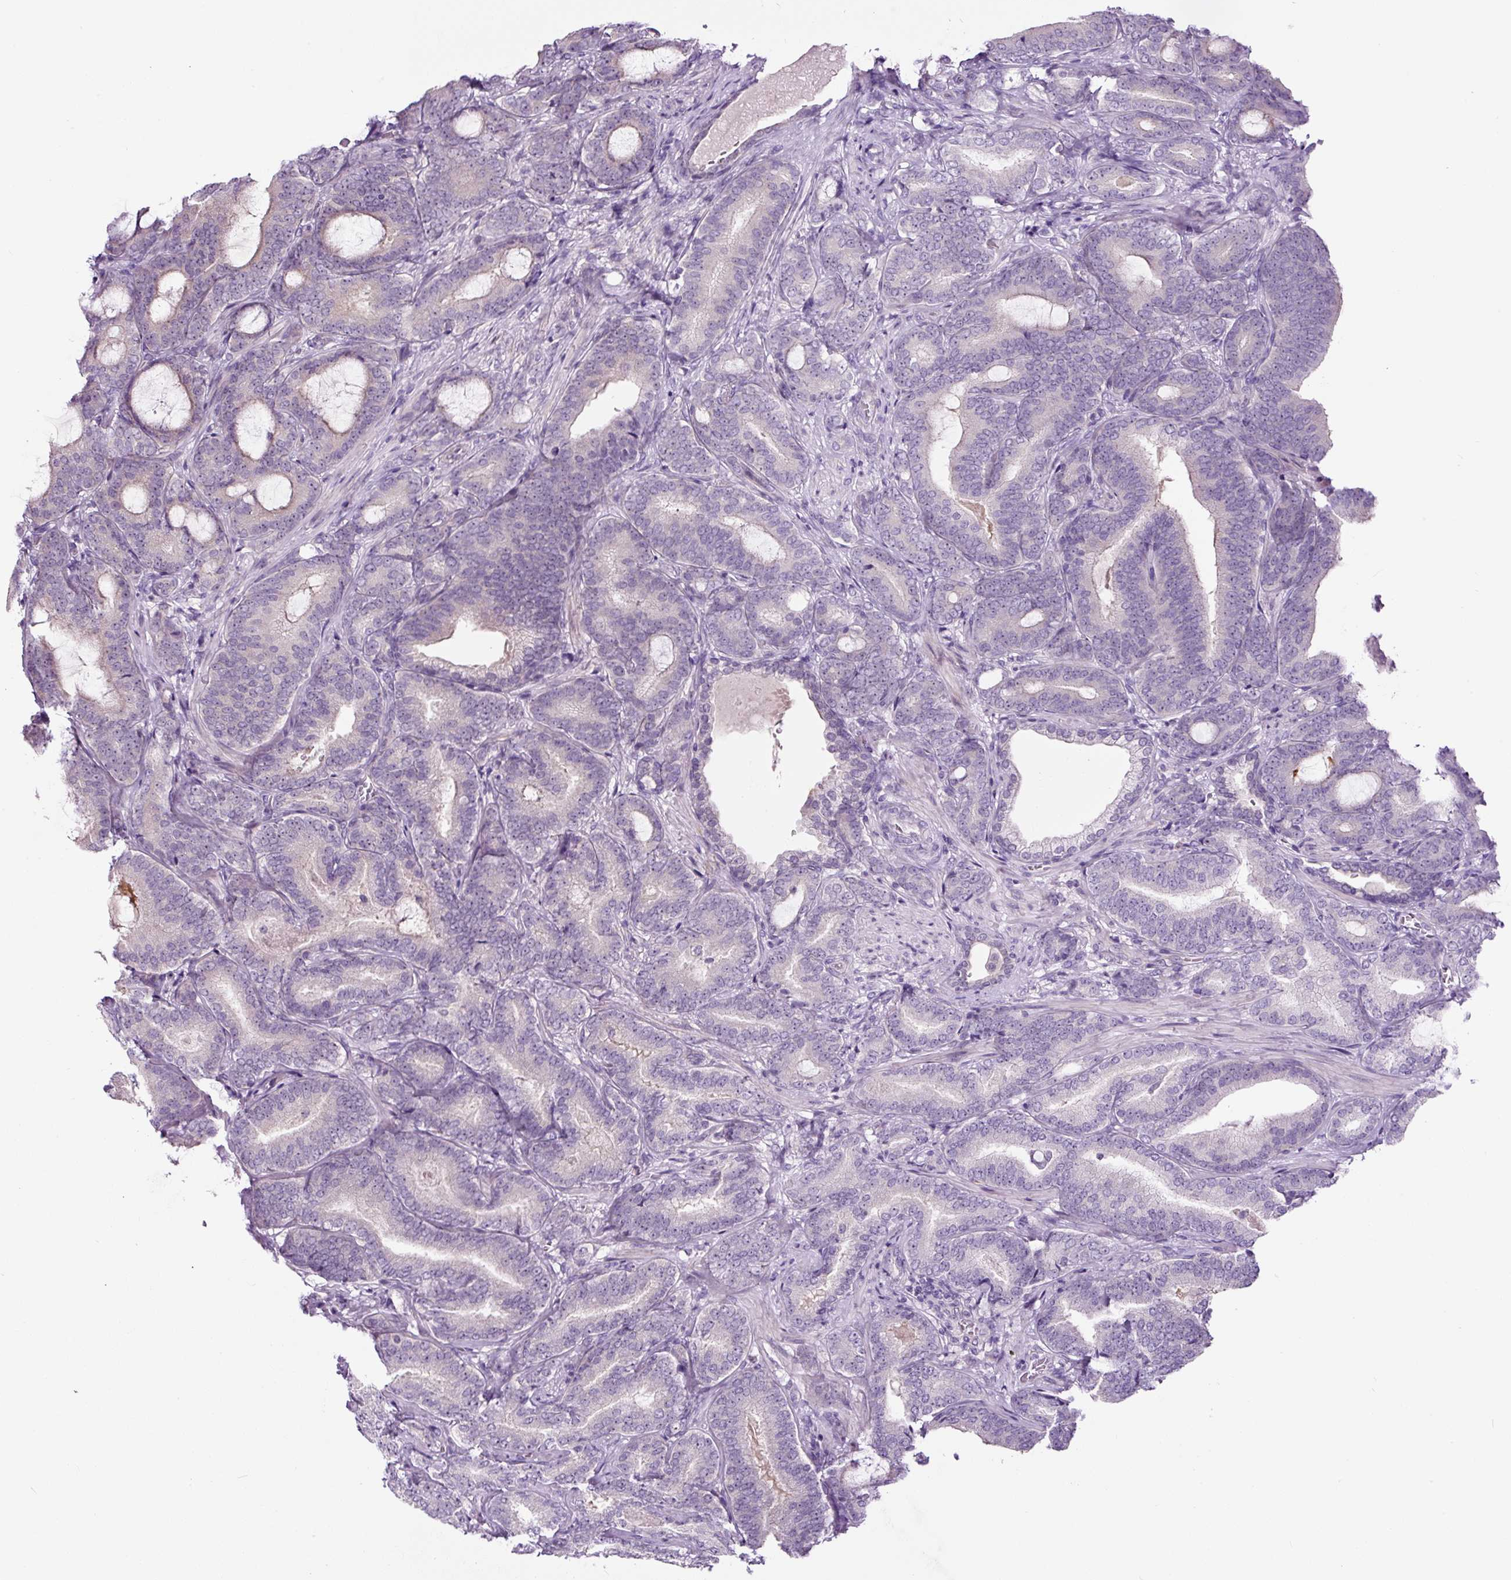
{"staining": {"intensity": "negative", "quantity": "none", "location": "none"}, "tissue": "prostate cancer", "cell_type": "Tumor cells", "image_type": "cancer", "snomed": [{"axis": "morphology", "description": "Adenocarcinoma, Low grade"}, {"axis": "topography", "description": "Prostate and seminal vesicle, NOS"}], "caption": "Human prostate low-grade adenocarcinoma stained for a protein using immunohistochemistry (IHC) exhibits no positivity in tumor cells.", "gene": "NOM1", "patient": {"sex": "male", "age": 61}}